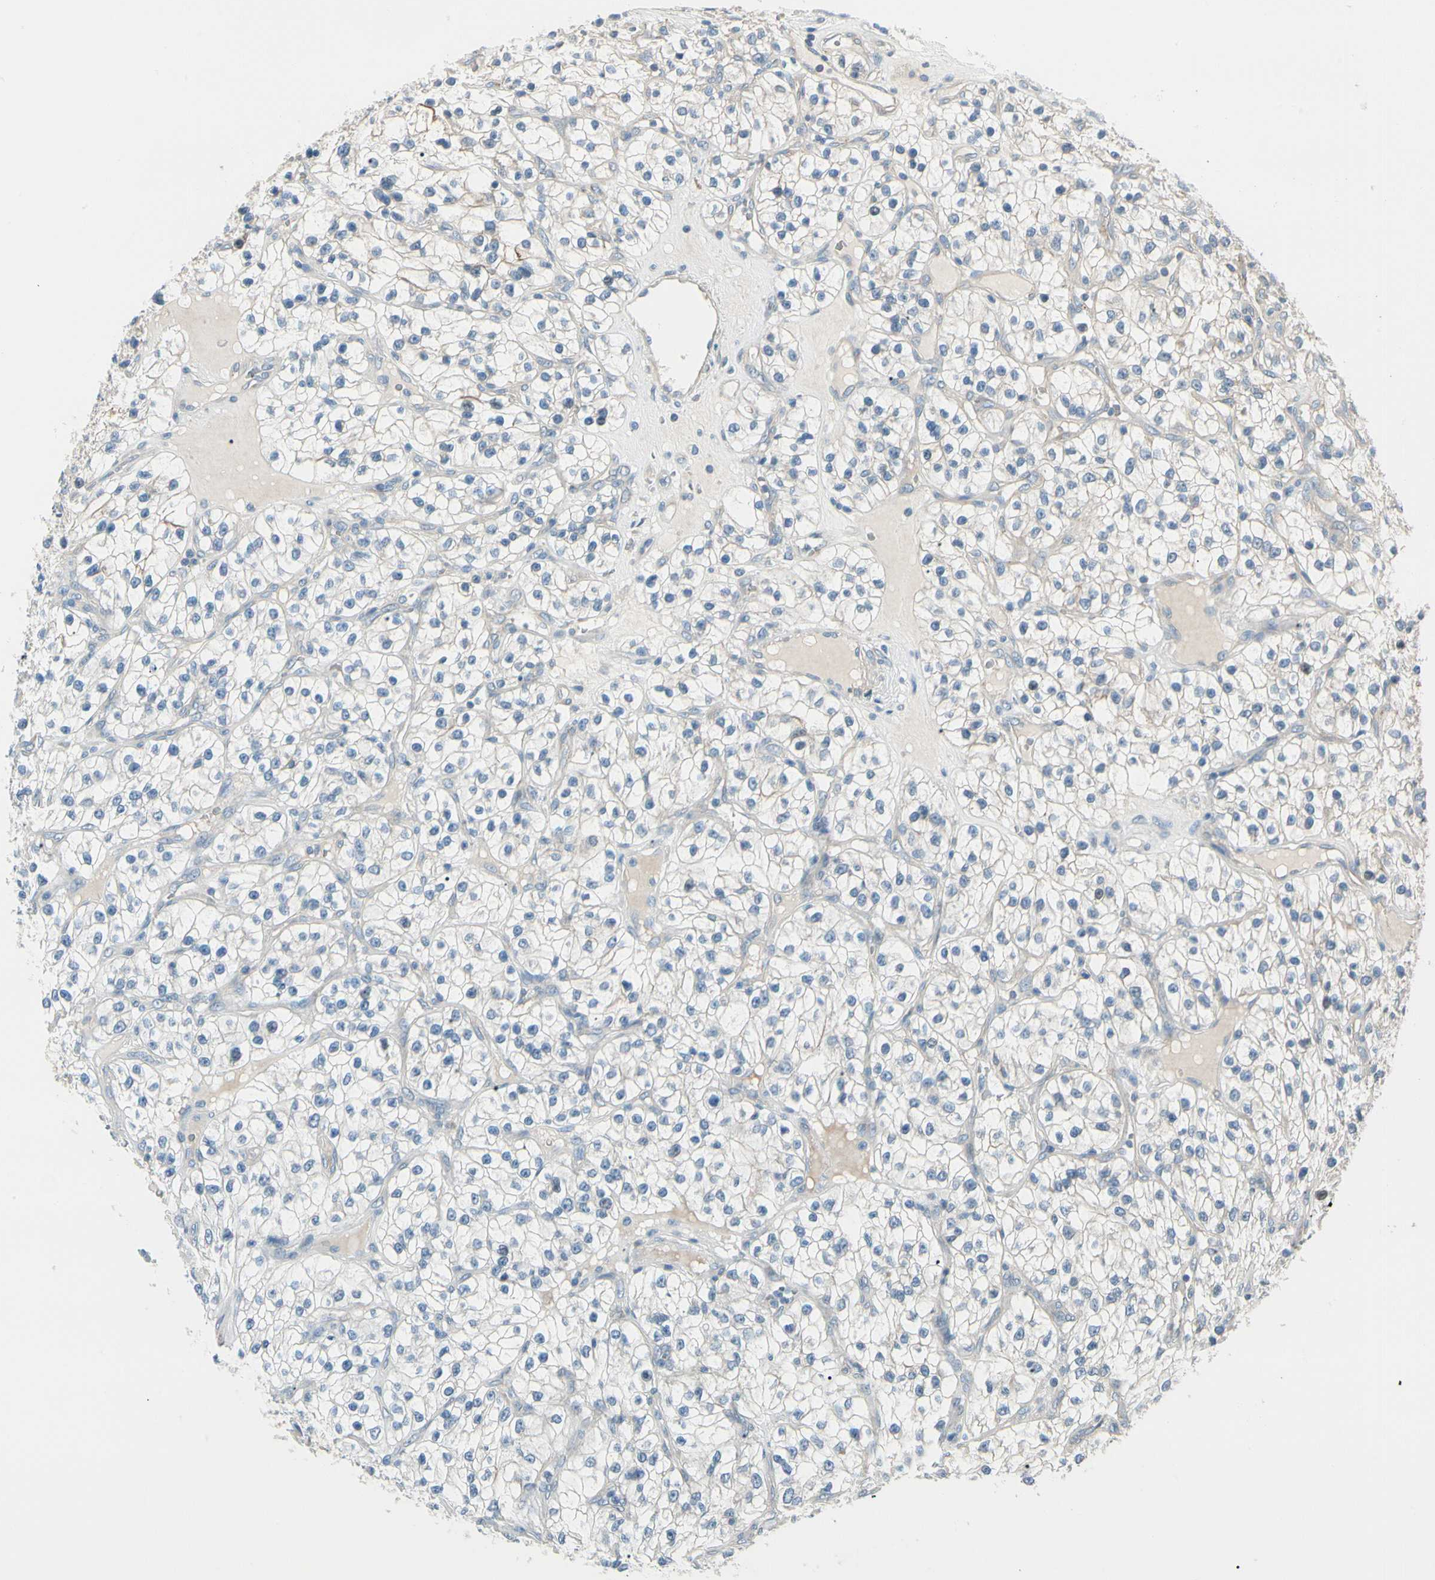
{"staining": {"intensity": "negative", "quantity": "none", "location": "none"}, "tissue": "renal cancer", "cell_type": "Tumor cells", "image_type": "cancer", "snomed": [{"axis": "morphology", "description": "Adenocarcinoma, NOS"}, {"axis": "topography", "description": "Kidney"}], "caption": "There is no significant positivity in tumor cells of renal adenocarcinoma. Brightfield microscopy of immunohistochemistry (IHC) stained with DAB (brown) and hematoxylin (blue), captured at high magnification.", "gene": "DUSP12", "patient": {"sex": "female", "age": 57}}